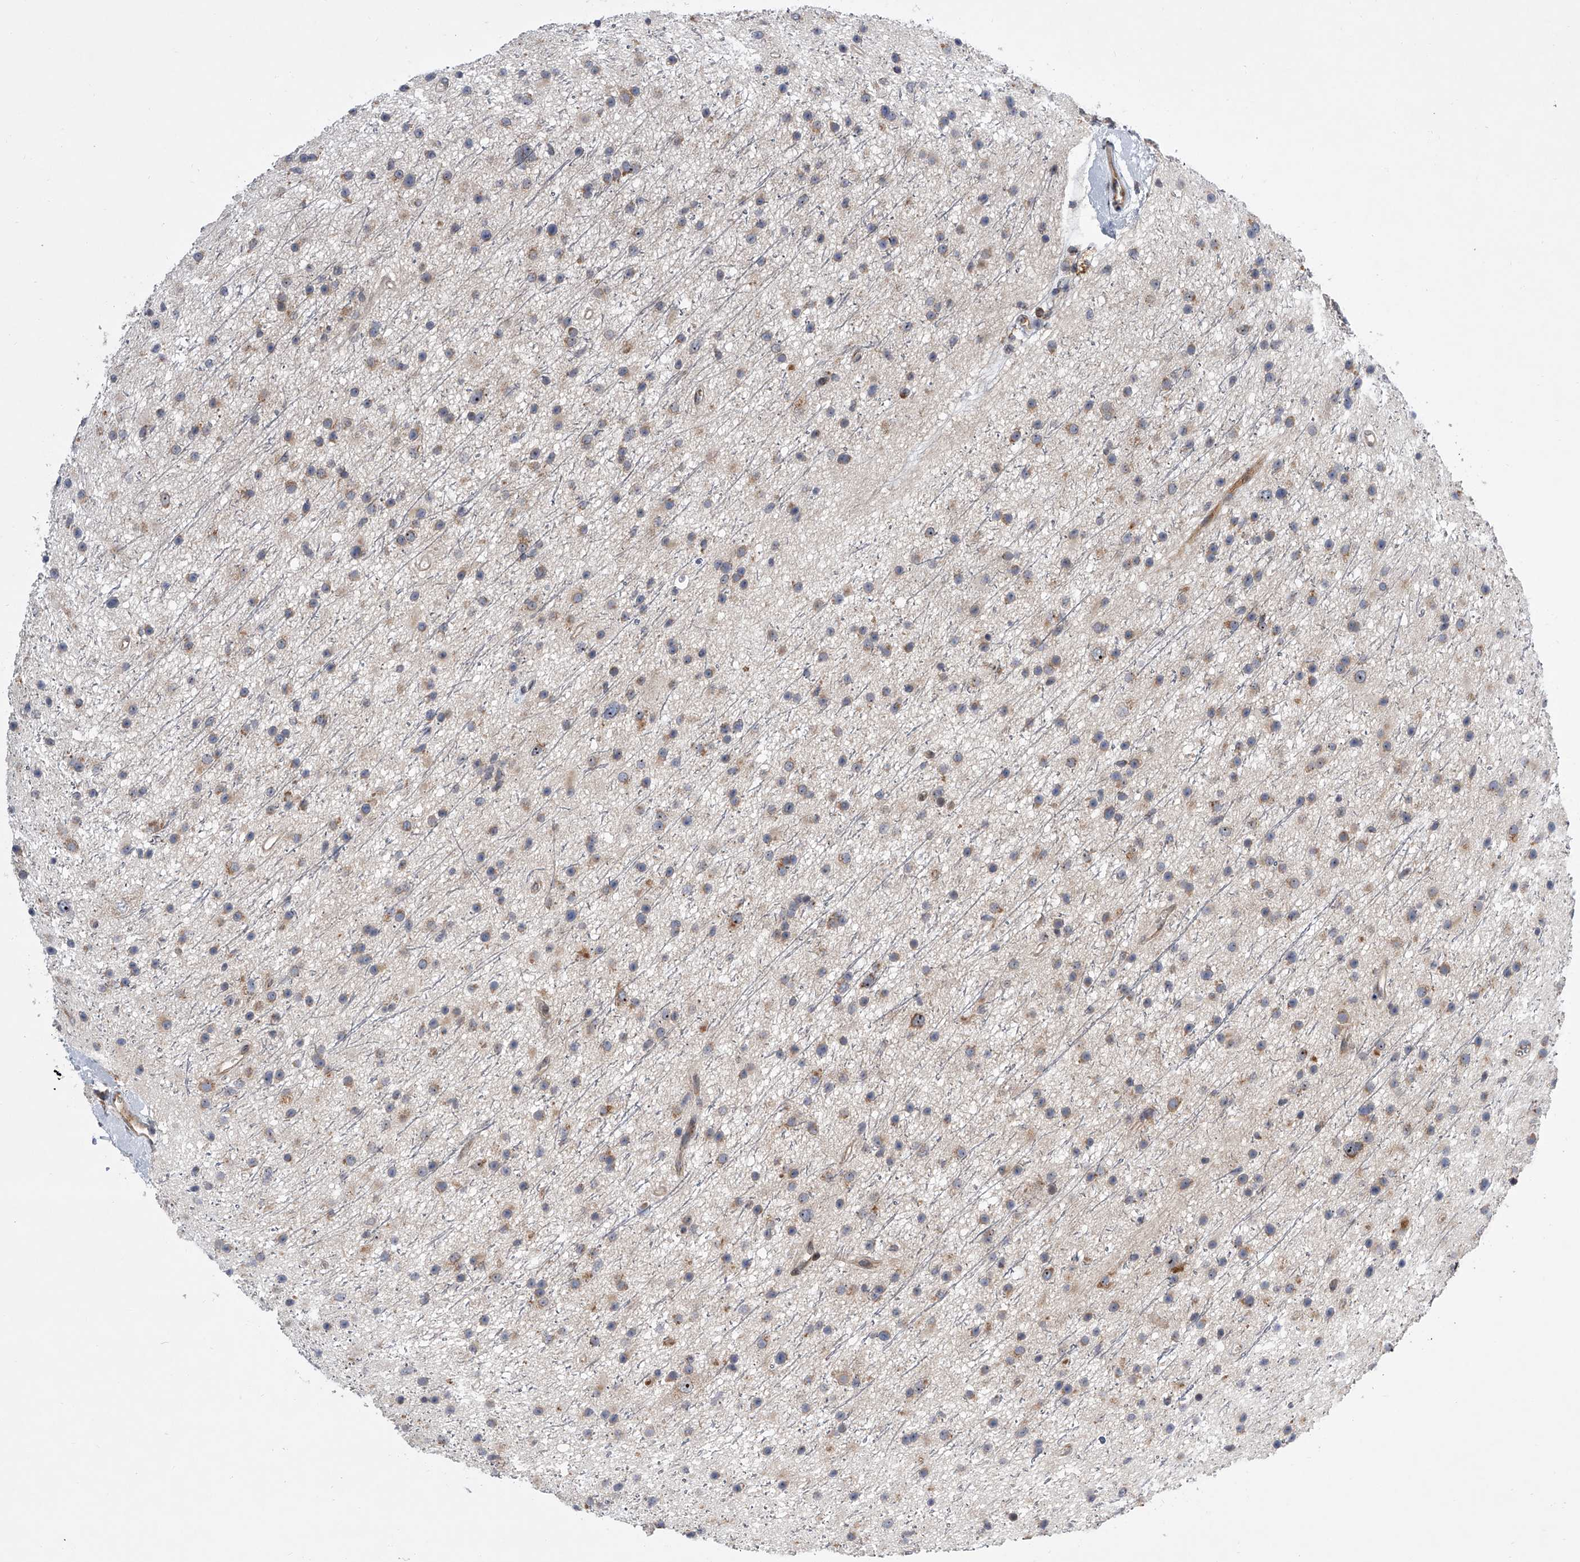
{"staining": {"intensity": "weak", "quantity": "<25%", "location": "cytoplasmic/membranous"}, "tissue": "glioma", "cell_type": "Tumor cells", "image_type": "cancer", "snomed": [{"axis": "morphology", "description": "Glioma, malignant, Low grade"}, {"axis": "topography", "description": "Cerebral cortex"}], "caption": "High power microscopy photomicrograph of an immunohistochemistry photomicrograph of malignant glioma (low-grade), revealing no significant staining in tumor cells.", "gene": "DLGAP2", "patient": {"sex": "female", "age": 39}}